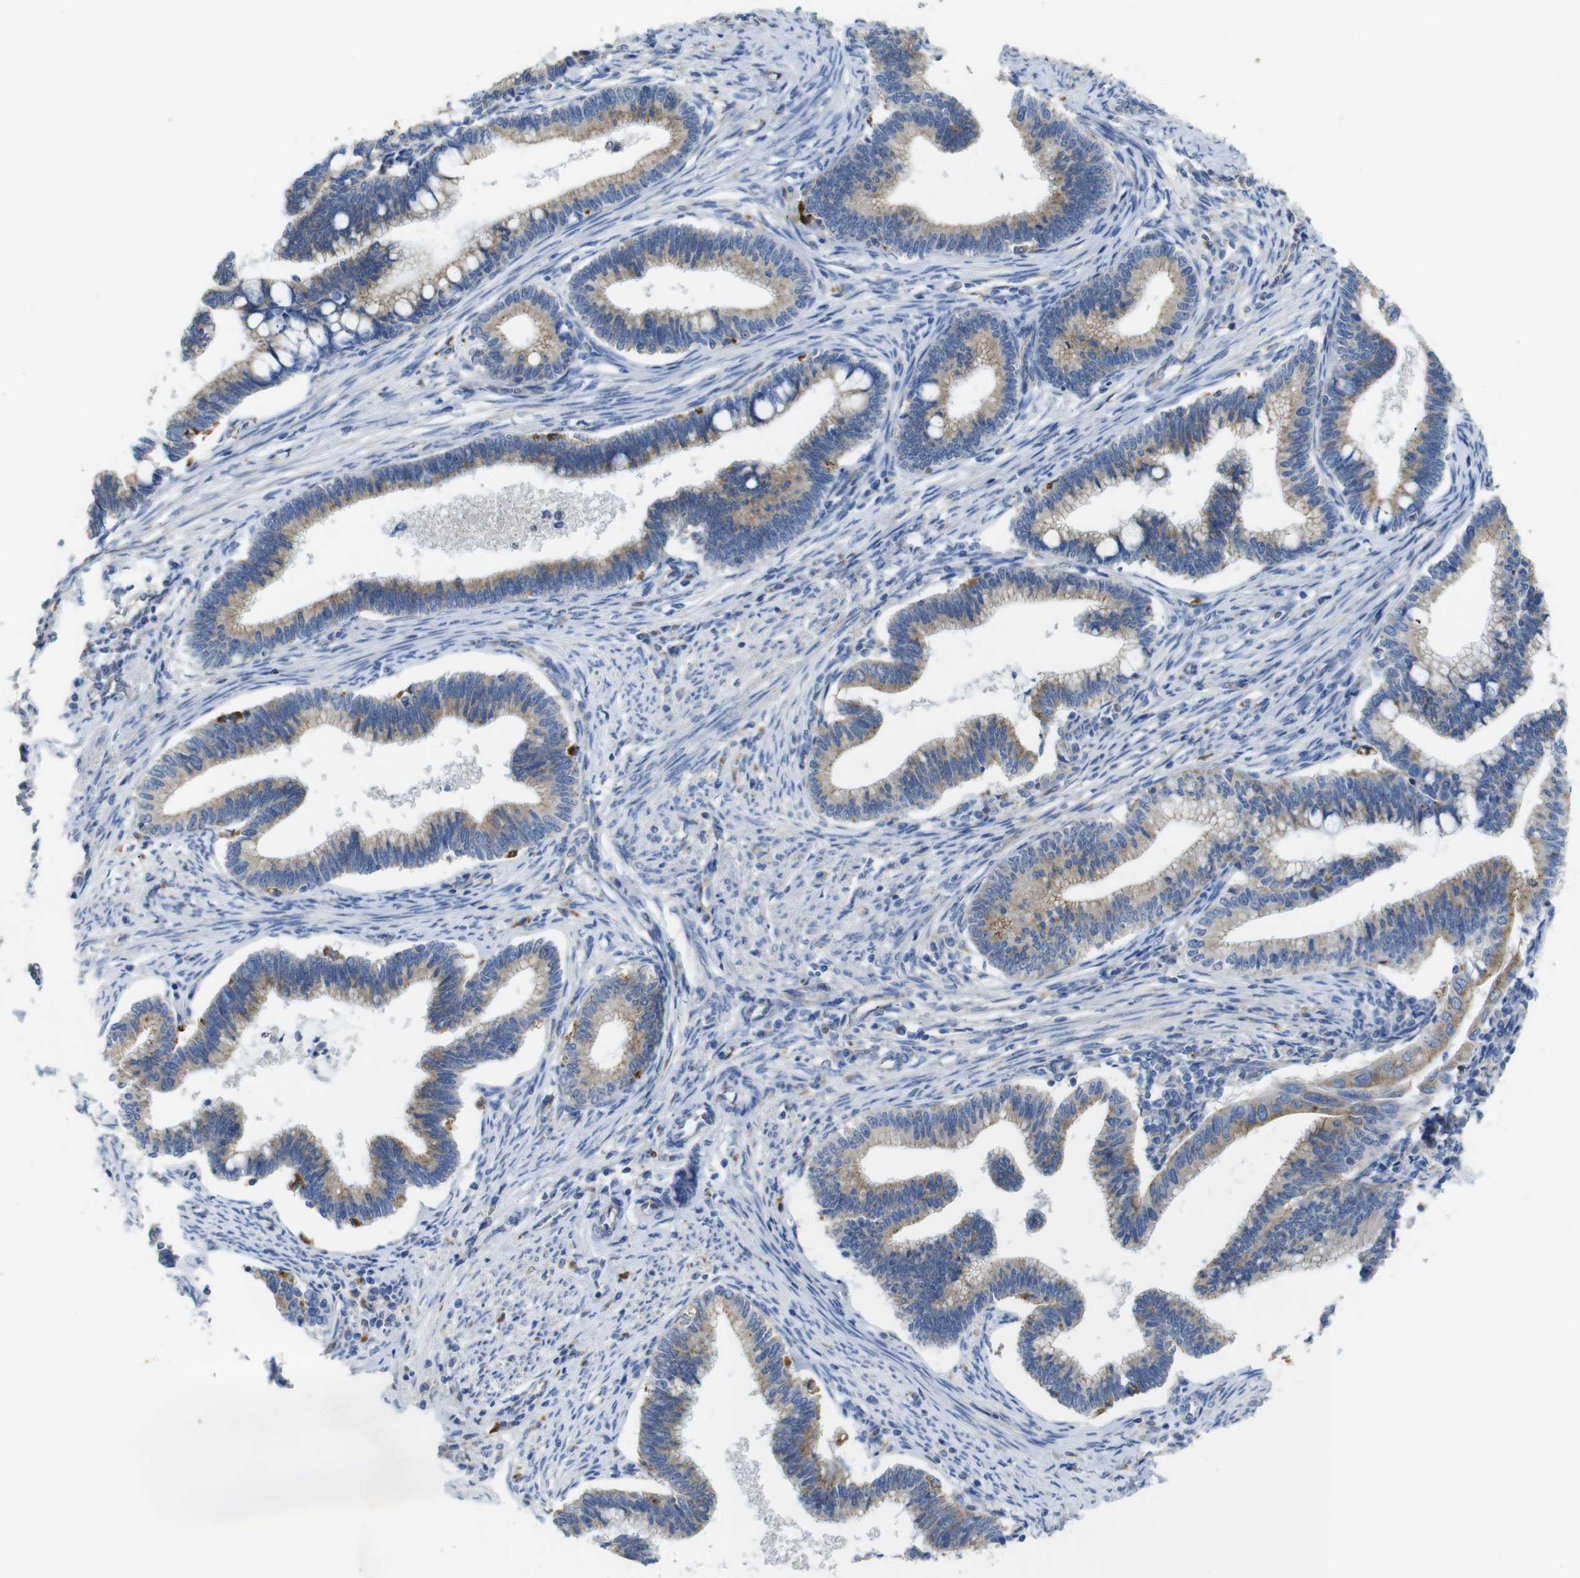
{"staining": {"intensity": "weak", "quantity": "25%-75%", "location": "cytoplasmic/membranous"}, "tissue": "cervical cancer", "cell_type": "Tumor cells", "image_type": "cancer", "snomed": [{"axis": "morphology", "description": "Adenocarcinoma, NOS"}, {"axis": "topography", "description": "Cervix"}], "caption": "A photomicrograph showing weak cytoplasmic/membranous expression in about 25%-75% of tumor cells in cervical cancer (adenocarcinoma), as visualized by brown immunohistochemical staining.", "gene": "NHLRC3", "patient": {"sex": "female", "age": 36}}